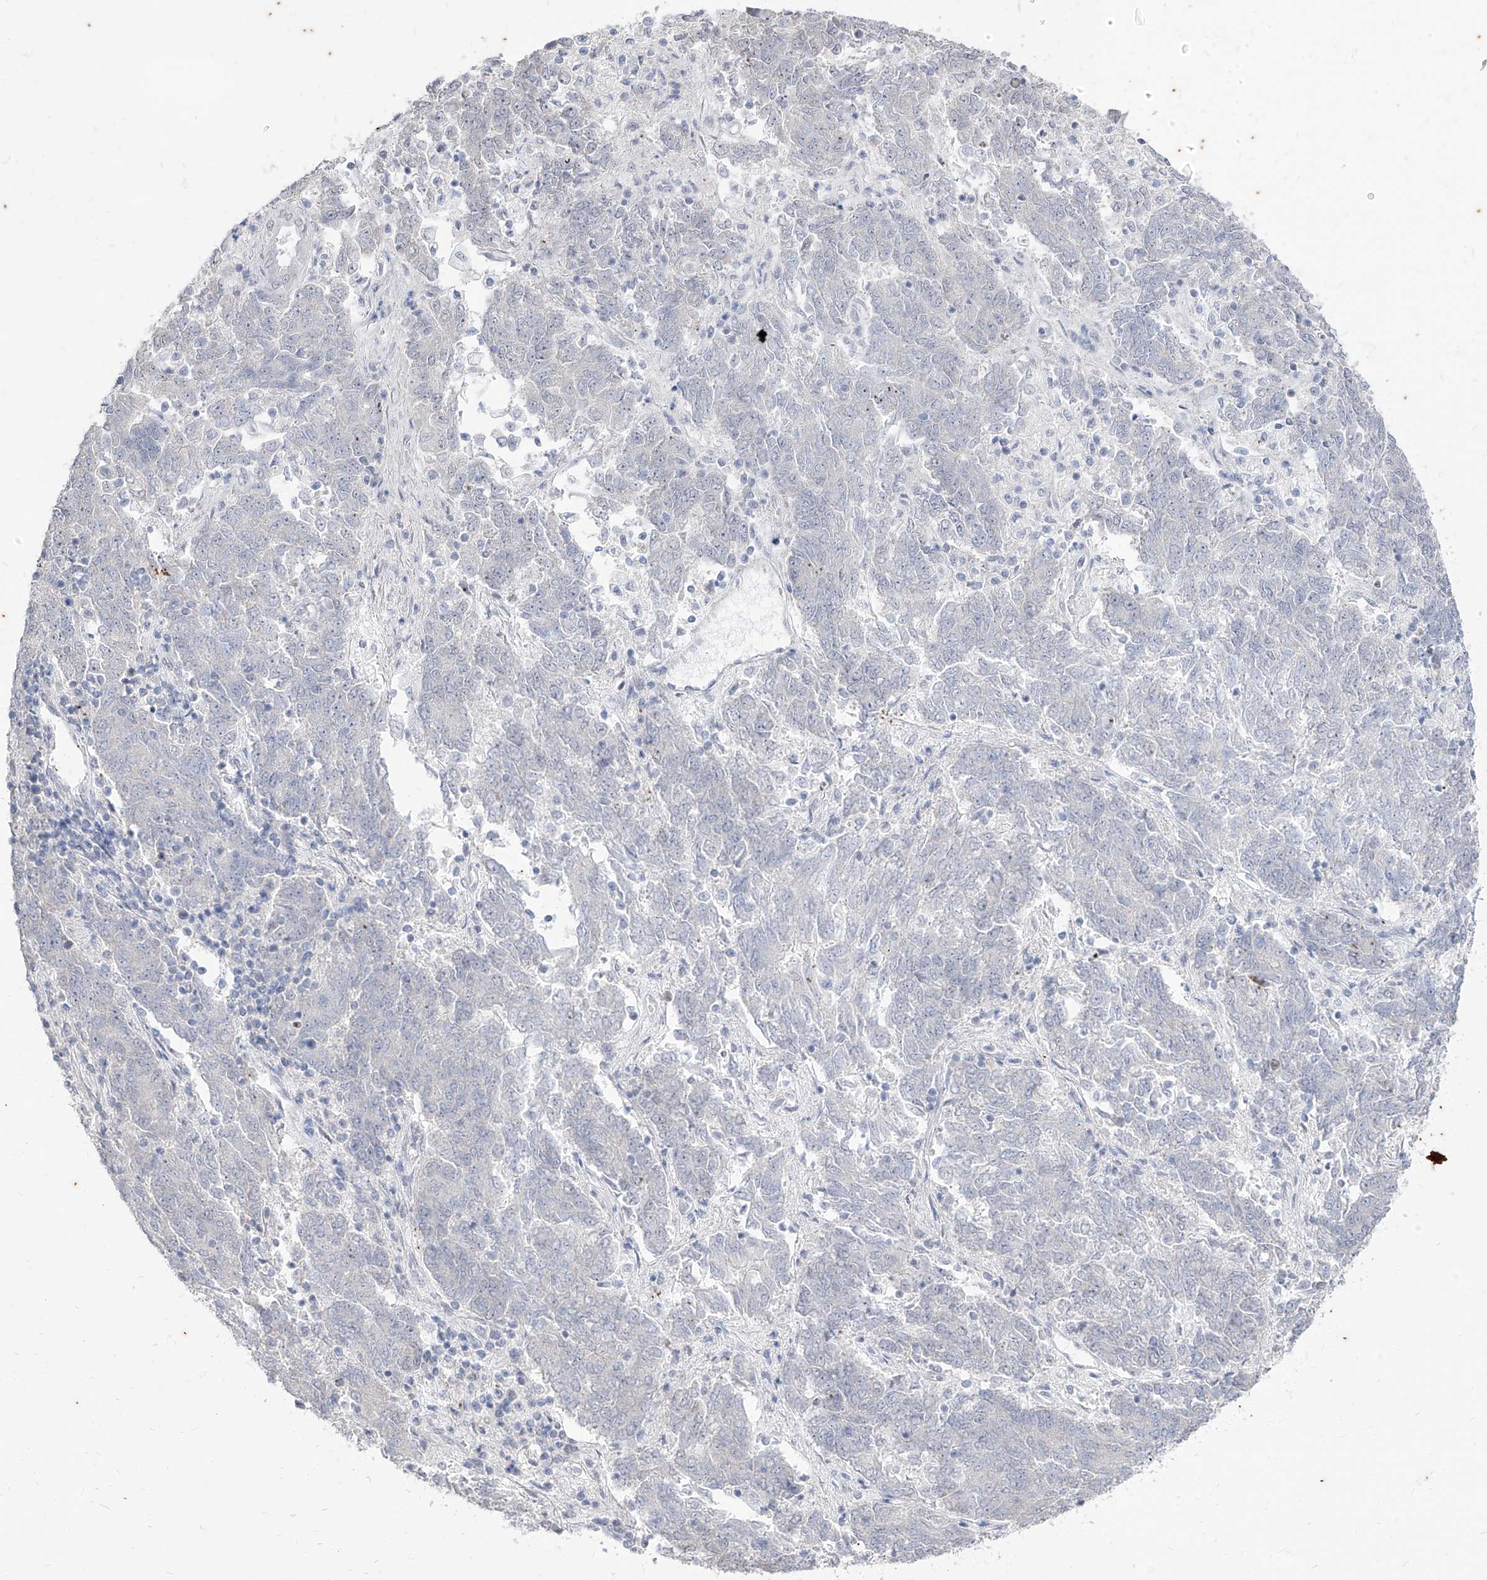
{"staining": {"intensity": "negative", "quantity": "none", "location": "none"}, "tissue": "endometrial cancer", "cell_type": "Tumor cells", "image_type": "cancer", "snomed": [{"axis": "morphology", "description": "Adenocarcinoma, NOS"}, {"axis": "topography", "description": "Endometrium"}], "caption": "This histopathology image is of endometrial cancer (adenocarcinoma) stained with immunohistochemistry to label a protein in brown with the nuclei are counter-stained blue. There is no staining in tumor cells. (DAB (3,3'-diaminobenzidine) immunohistochemistry (IHC) visualized using brightfield microscopy, high magnification).", "gene": "PHF20L1", "patient": {"sex": "female", "age": 80}}